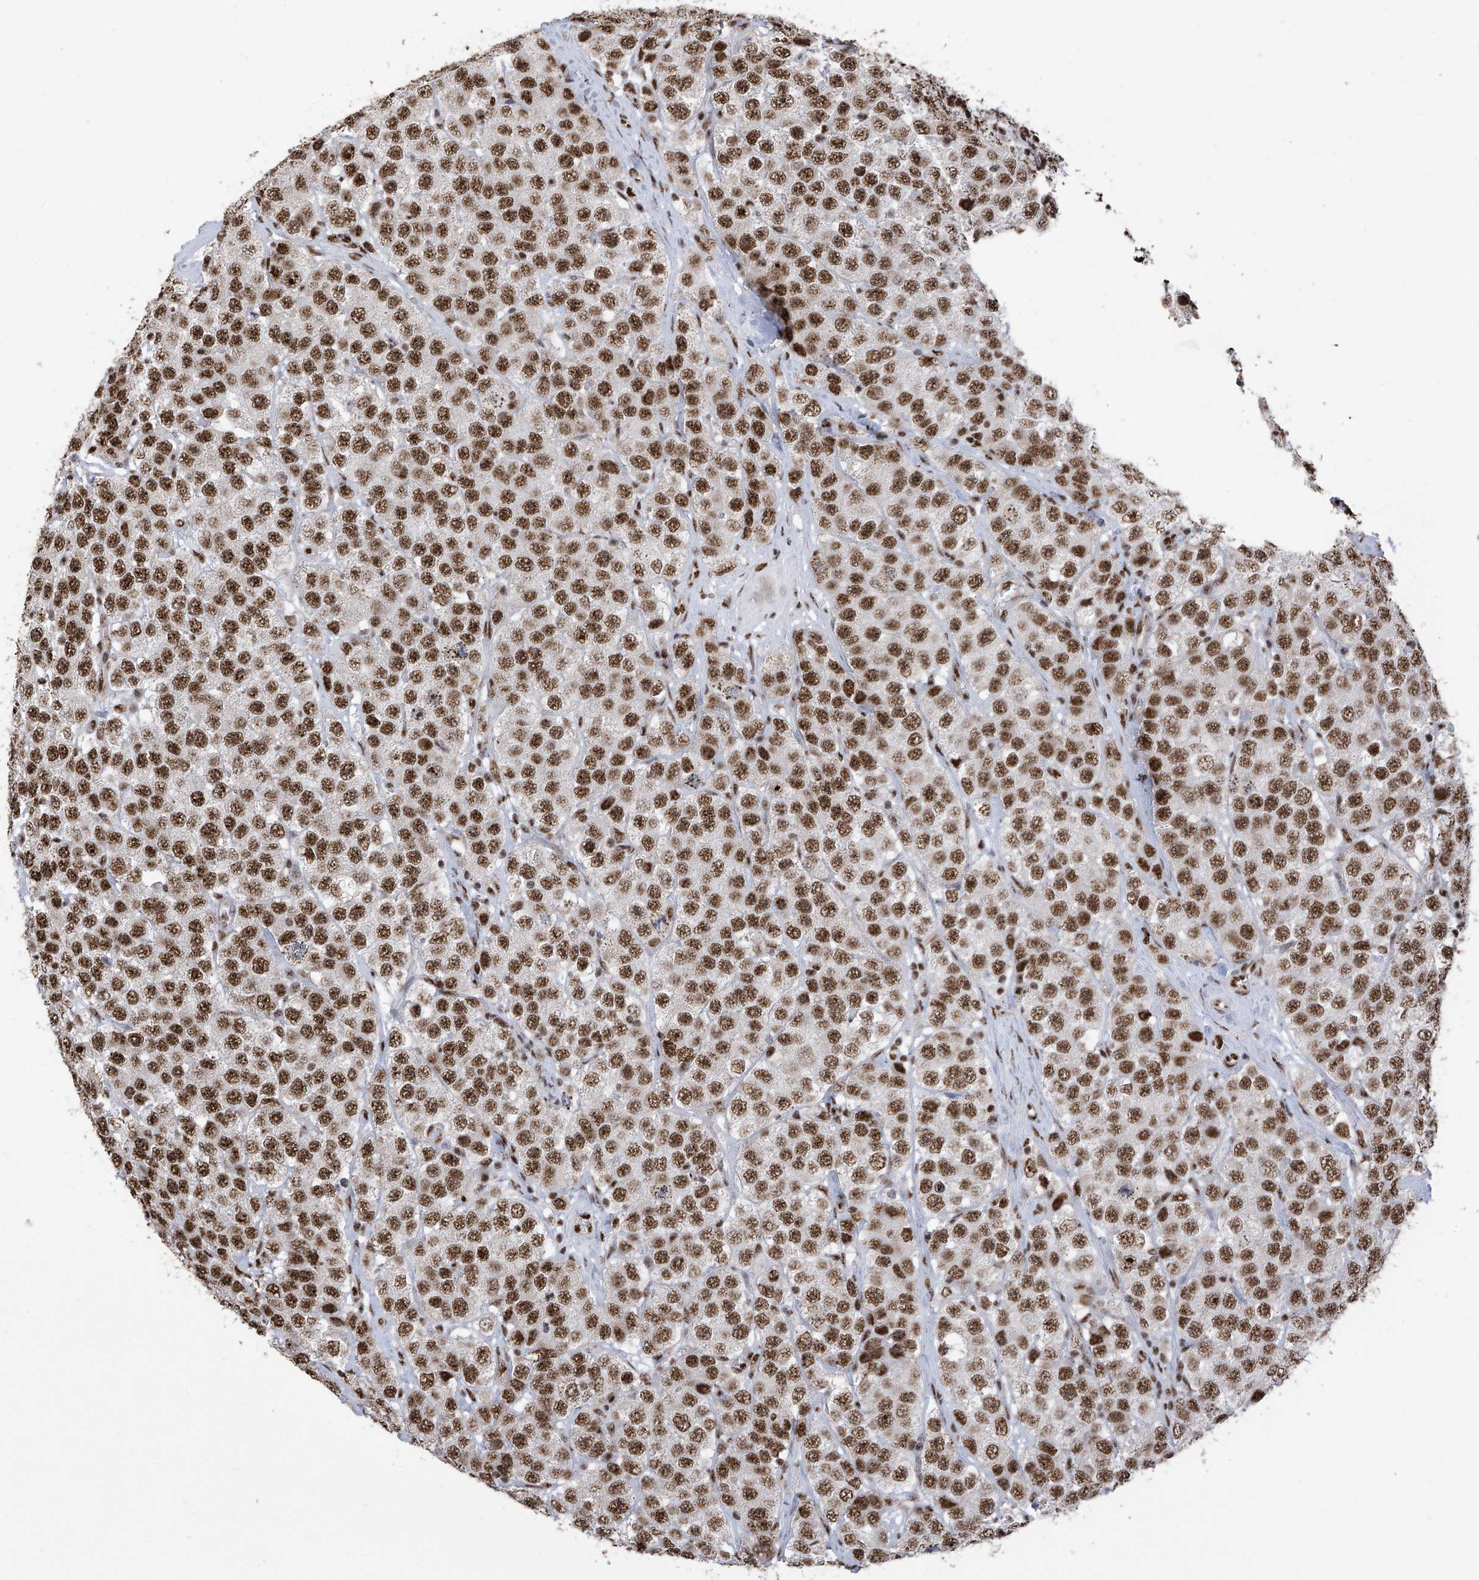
{"staining": {"intensity": "strong", "quantity": ">75%", "location": "nuclear"}, "tissue": "testis cancer", "cell_type": "Tumor cells", "image_type": "cancer", "snomed": [{"axis": "morphology", "description": "Seminoma, NOS"}, {"axis": "topography", "description": "Testis"}], "caption": "High-magnification brightfield microscopy of testis seminoma stained with DAB (brown) and counterstained with hematoxylin (blue). tumor cells exhibit strong nuclear staining is seen in about>75% of cells.", "gene": "APLF", "patient": {"sex": "male", "age": 28}}